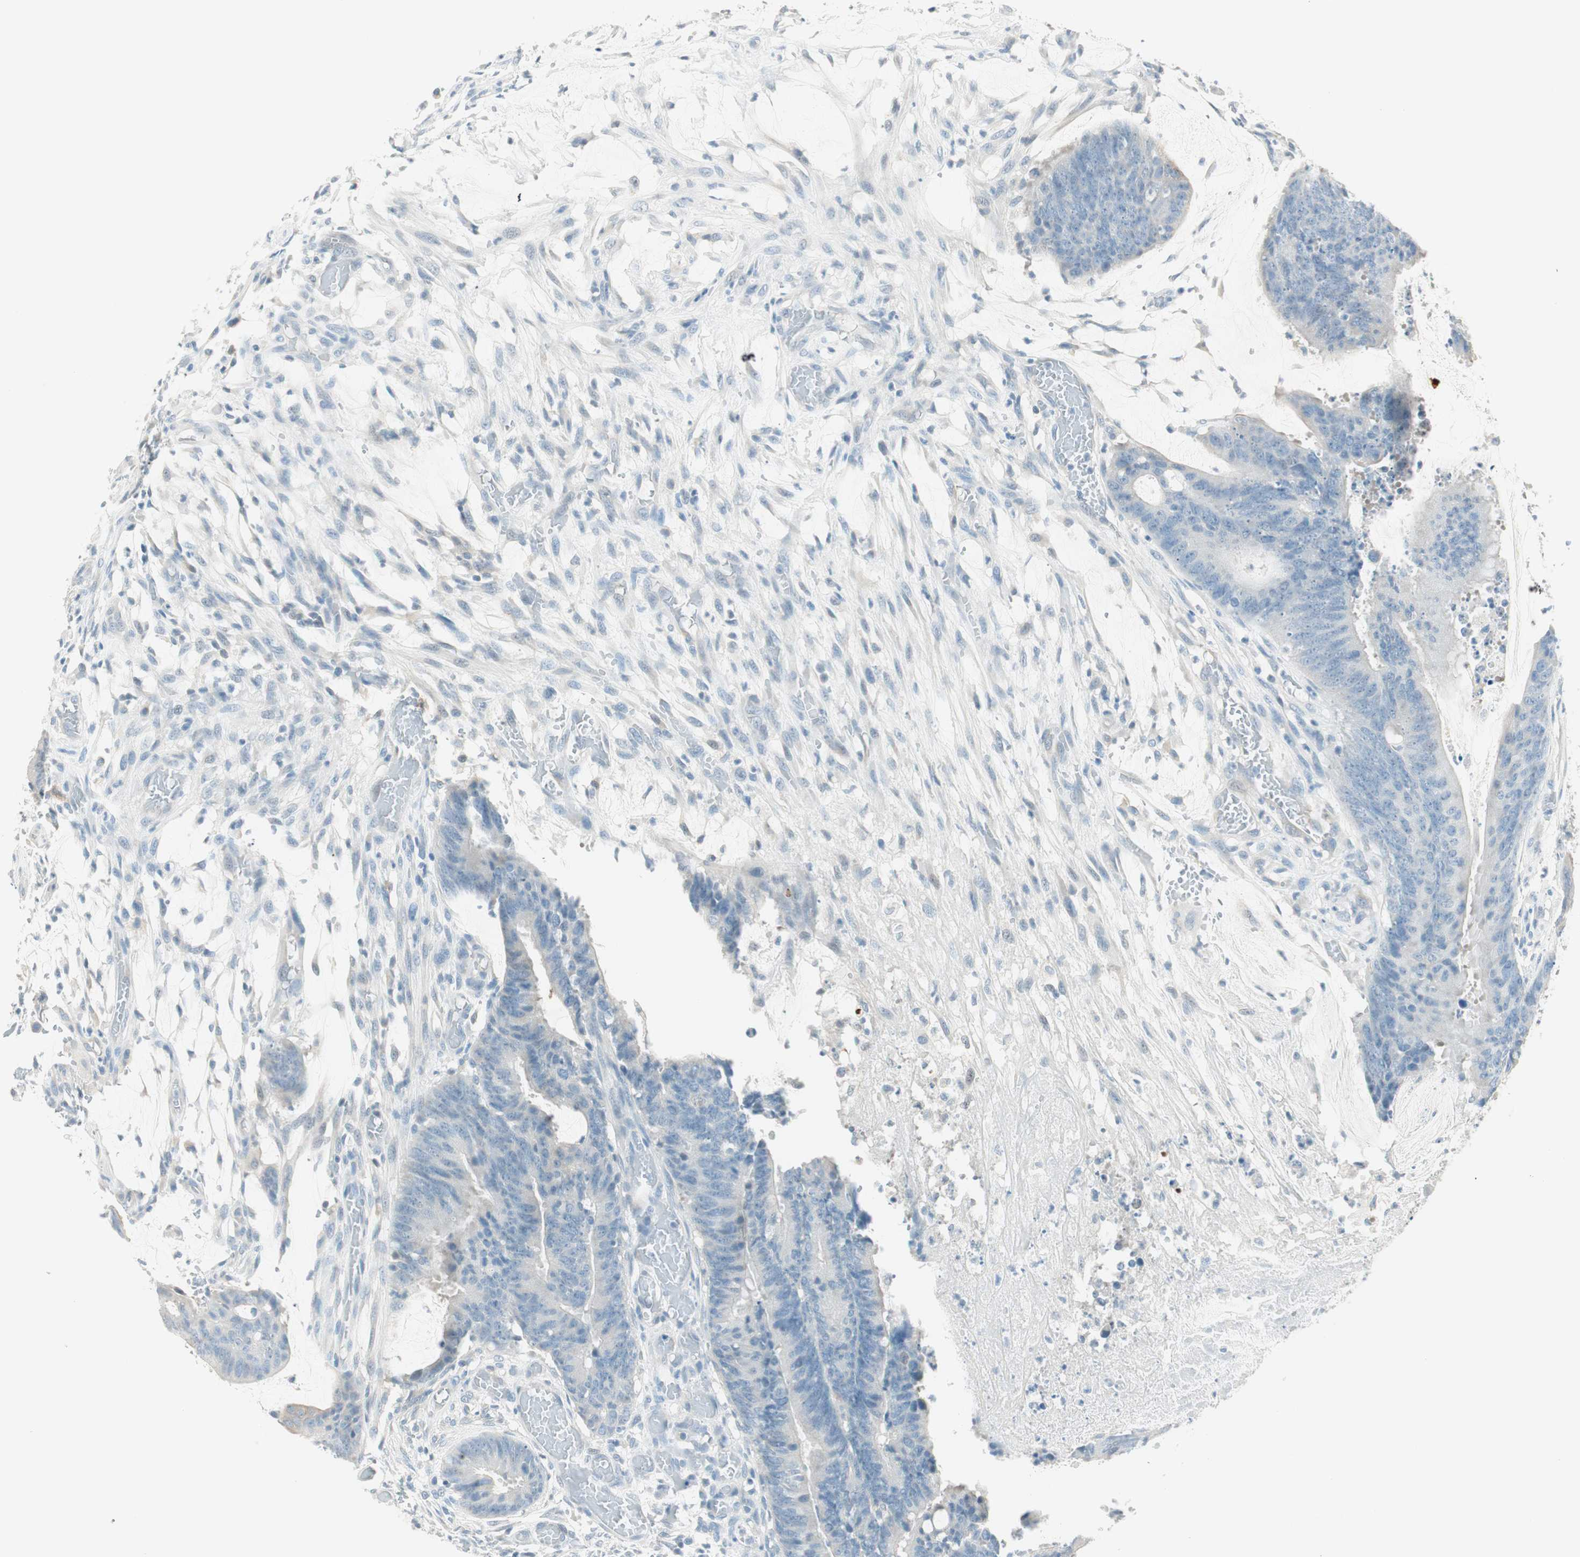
{"staining": {"intensity": "negative", "quantity": "none", "location": "none"}, "tissue": "colorectal cancer", "cell_type": "Tumor cells", "image_type": "cancer", "snomed": [{"axis": "morphology", "description": "Adenocarcinoma, NOS"}, {"axis": "topography", "description": "Rectum"}], "caption": "DAB immunohistochemical staining of human adenocarcinoma (colorectal) displays no significant staining in tumor cells.", "gene": "GNAO1", "patient": {"sex": "female", "age": 66}}